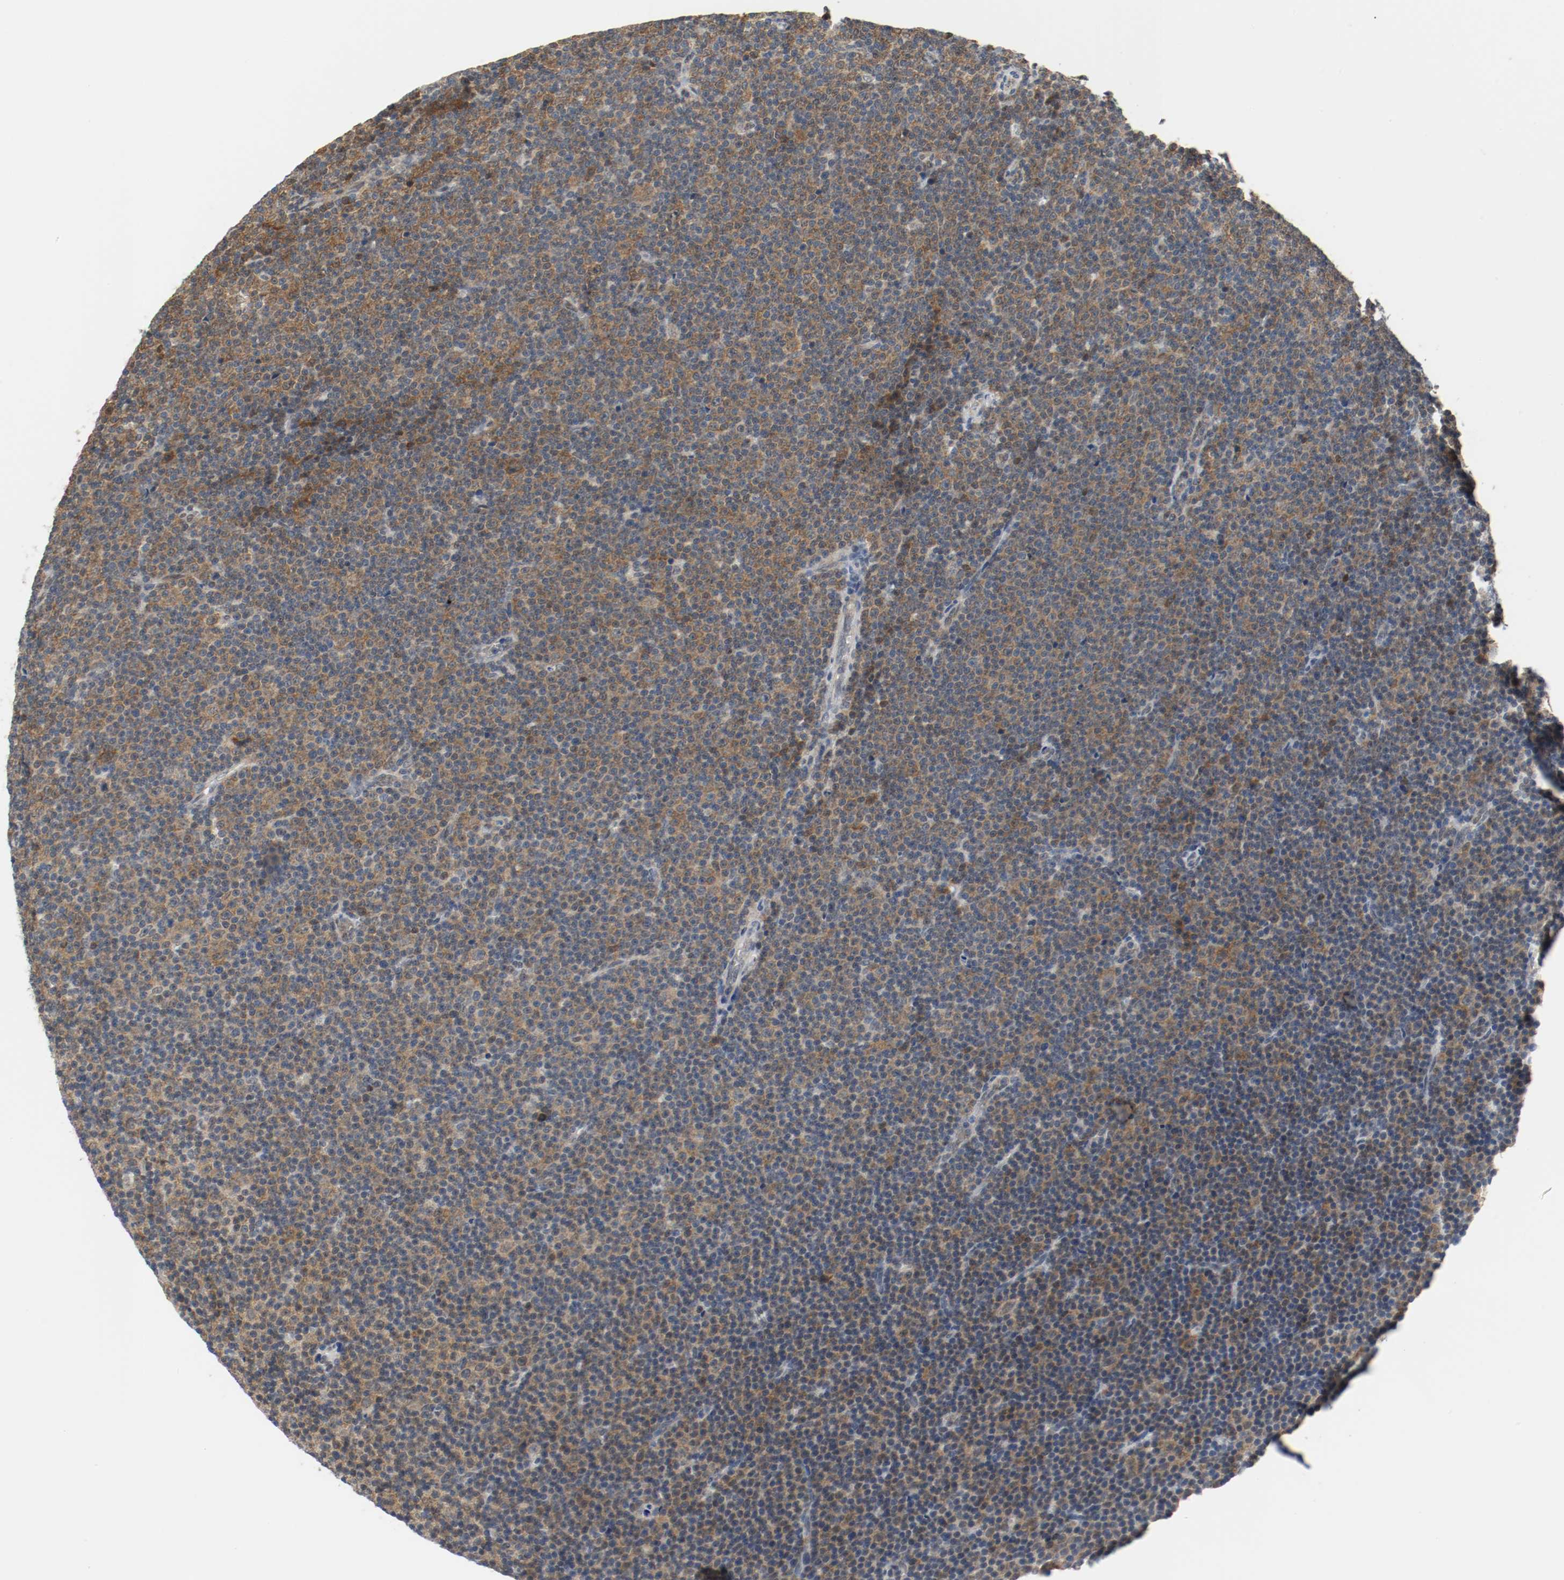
{"staining": {"intensity": "moderate", "quantity": ">75%", "location": "cytoplasmic/membranous"}, "tissue": "lymphoma", "cell_type": "Tumor cells", "image_type": "cancer", "snomed": [{"axis": "morphology", "description": "Malignant lymphoma, non-Hodgkin's type, Low grade"}, {"axis": "topography", "description": "Lymph node"}], "caption": "IHC (DAB (3,3'-diaminobenzidine)) staining of low-grade malignant lymphoma, non-Hodgkin's type demonstrates moderate cytoplasmic/membranous protein positivity in approximately >75% of tumor cells.", "gene": "PPME1", "patient": {"sex": "female", "age": 67}}